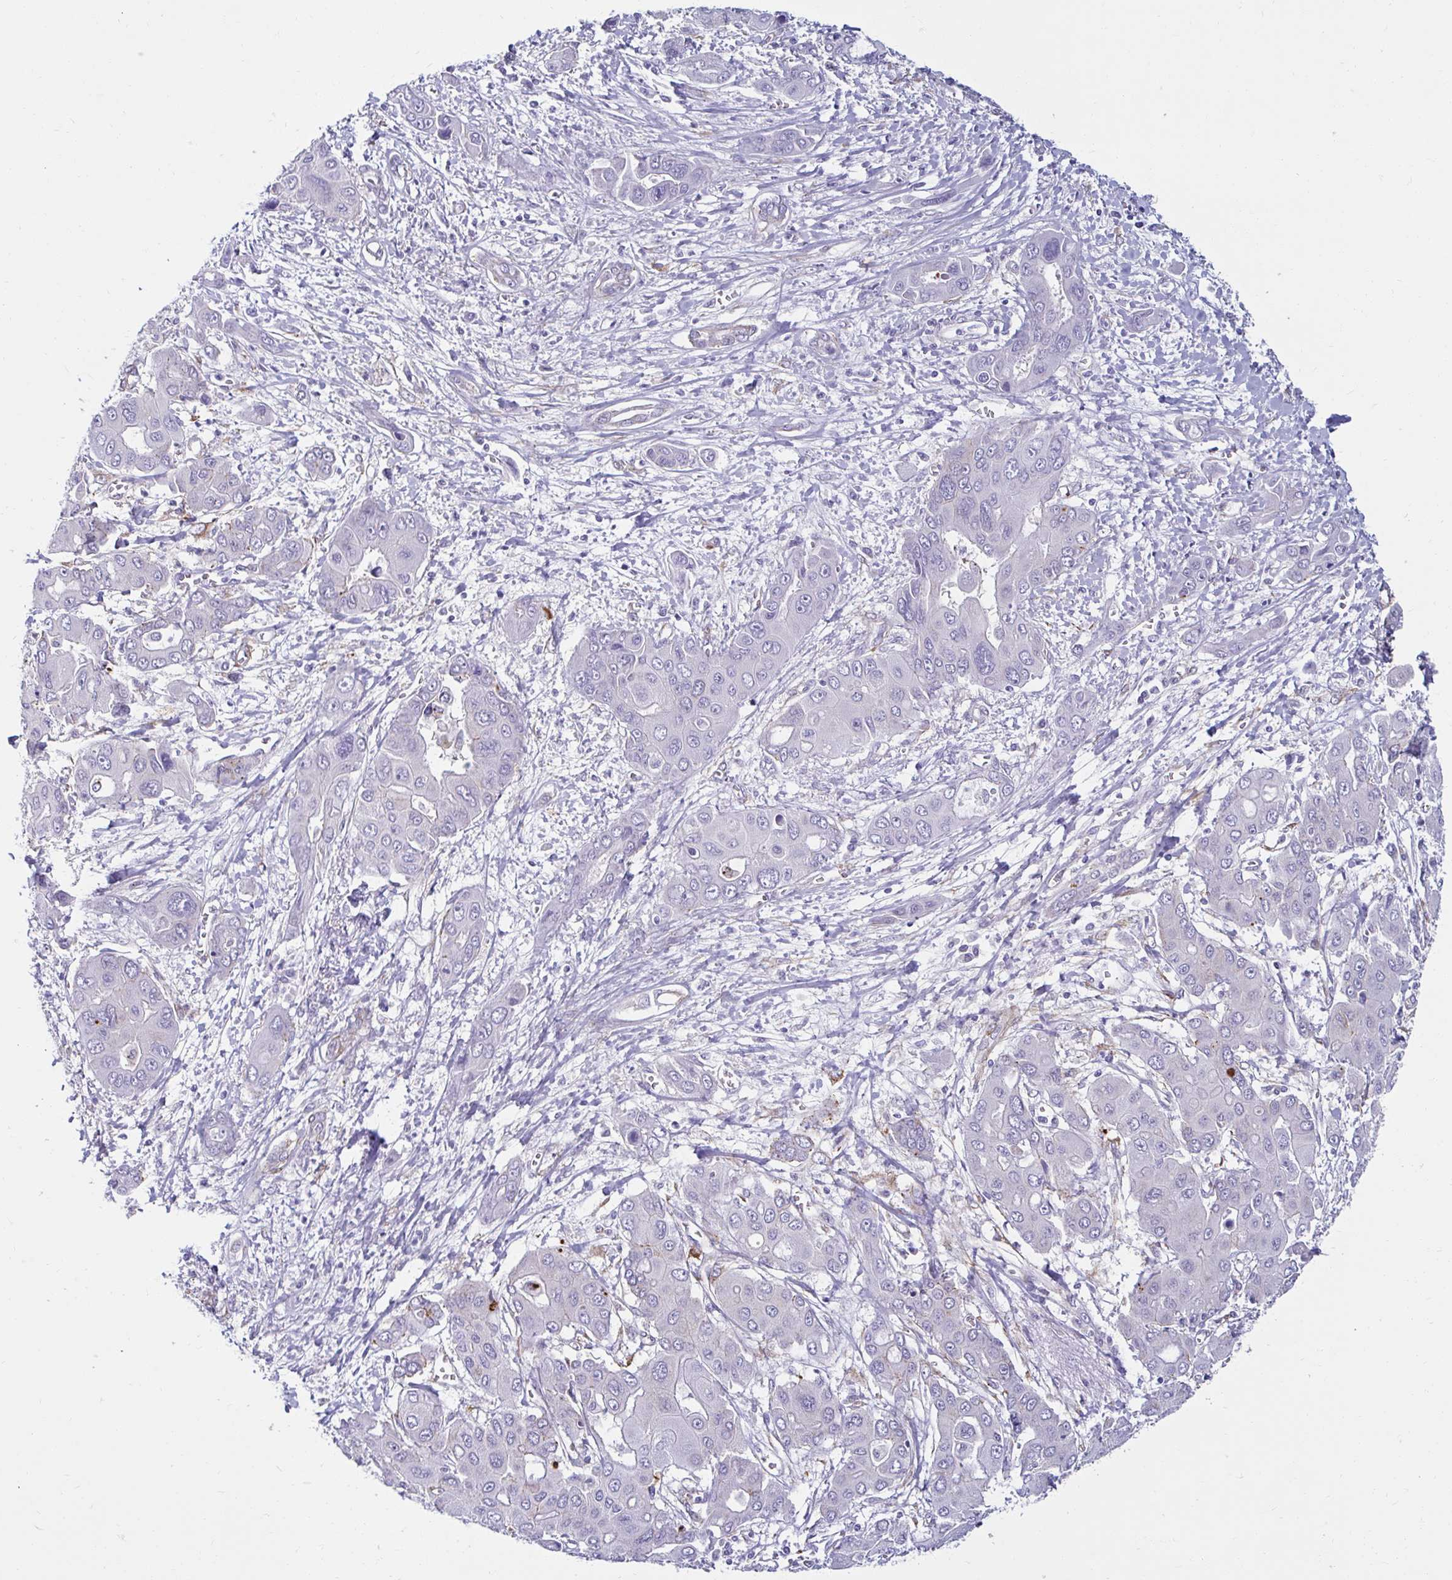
{"staining": {"intensity": "negative", "quantity": "none", "location": "none"}, "tissue": "renal cancer", "cell_type": "Tumor cells", "image_type": "cancer", "snomed": [{"axis": "morphology", "description": "Adenocarcinoma, NOS"}, {"axis": "topography", "description": "Kidney"}], "caption": "Tumor cells show no significant expression in renal cancer (adenocarcinoma).", "gene": "ANKRD62", "patient": {"sex": "female", "age": 67}}